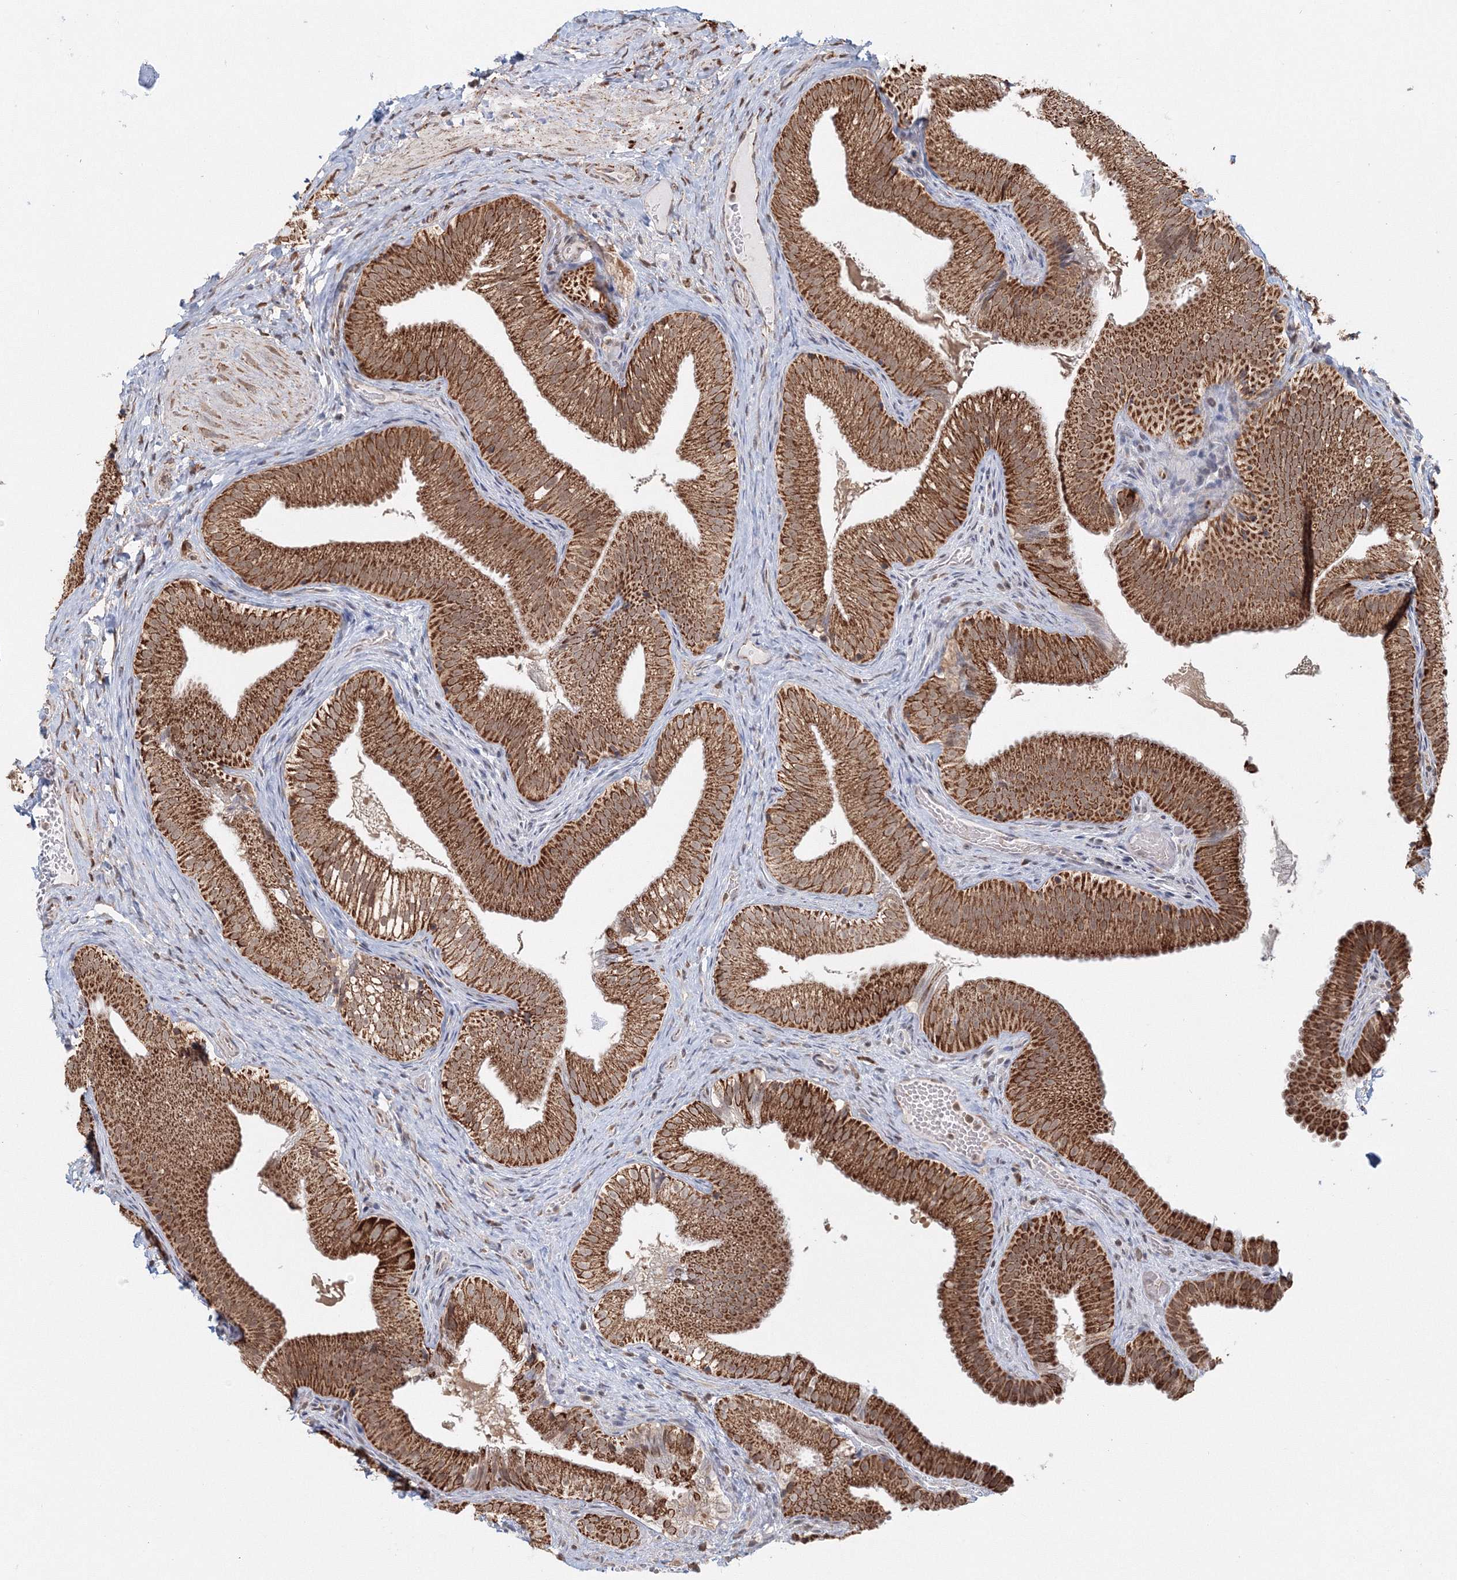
{"staining": {"intensity": "strong", "quantity": ">75%", "location": "cytoplasmic/membranous"}, "tissue": "gallbladder", "cell_type": "Glandular cells", "image_type": "normal", "snomed": [{"axis": "morphology", "description": "Normal tissue, NOS"}, {"axis": "topography", "description": "Gallbladder"}], "caption": "High-power microscopy captured an immunohistochemistry (IHC) image of unremarkable gallbladder, revealing strong cytoplasmic/membranous staining in approximately >75% of glandular cells. The staining is performed using DAB brown chromogen to label protein expression. The nuclei are counter-stained blue using hematoxylin.", "gene": "PSMD6", "patient": {"sex": "female", "age": 30}}